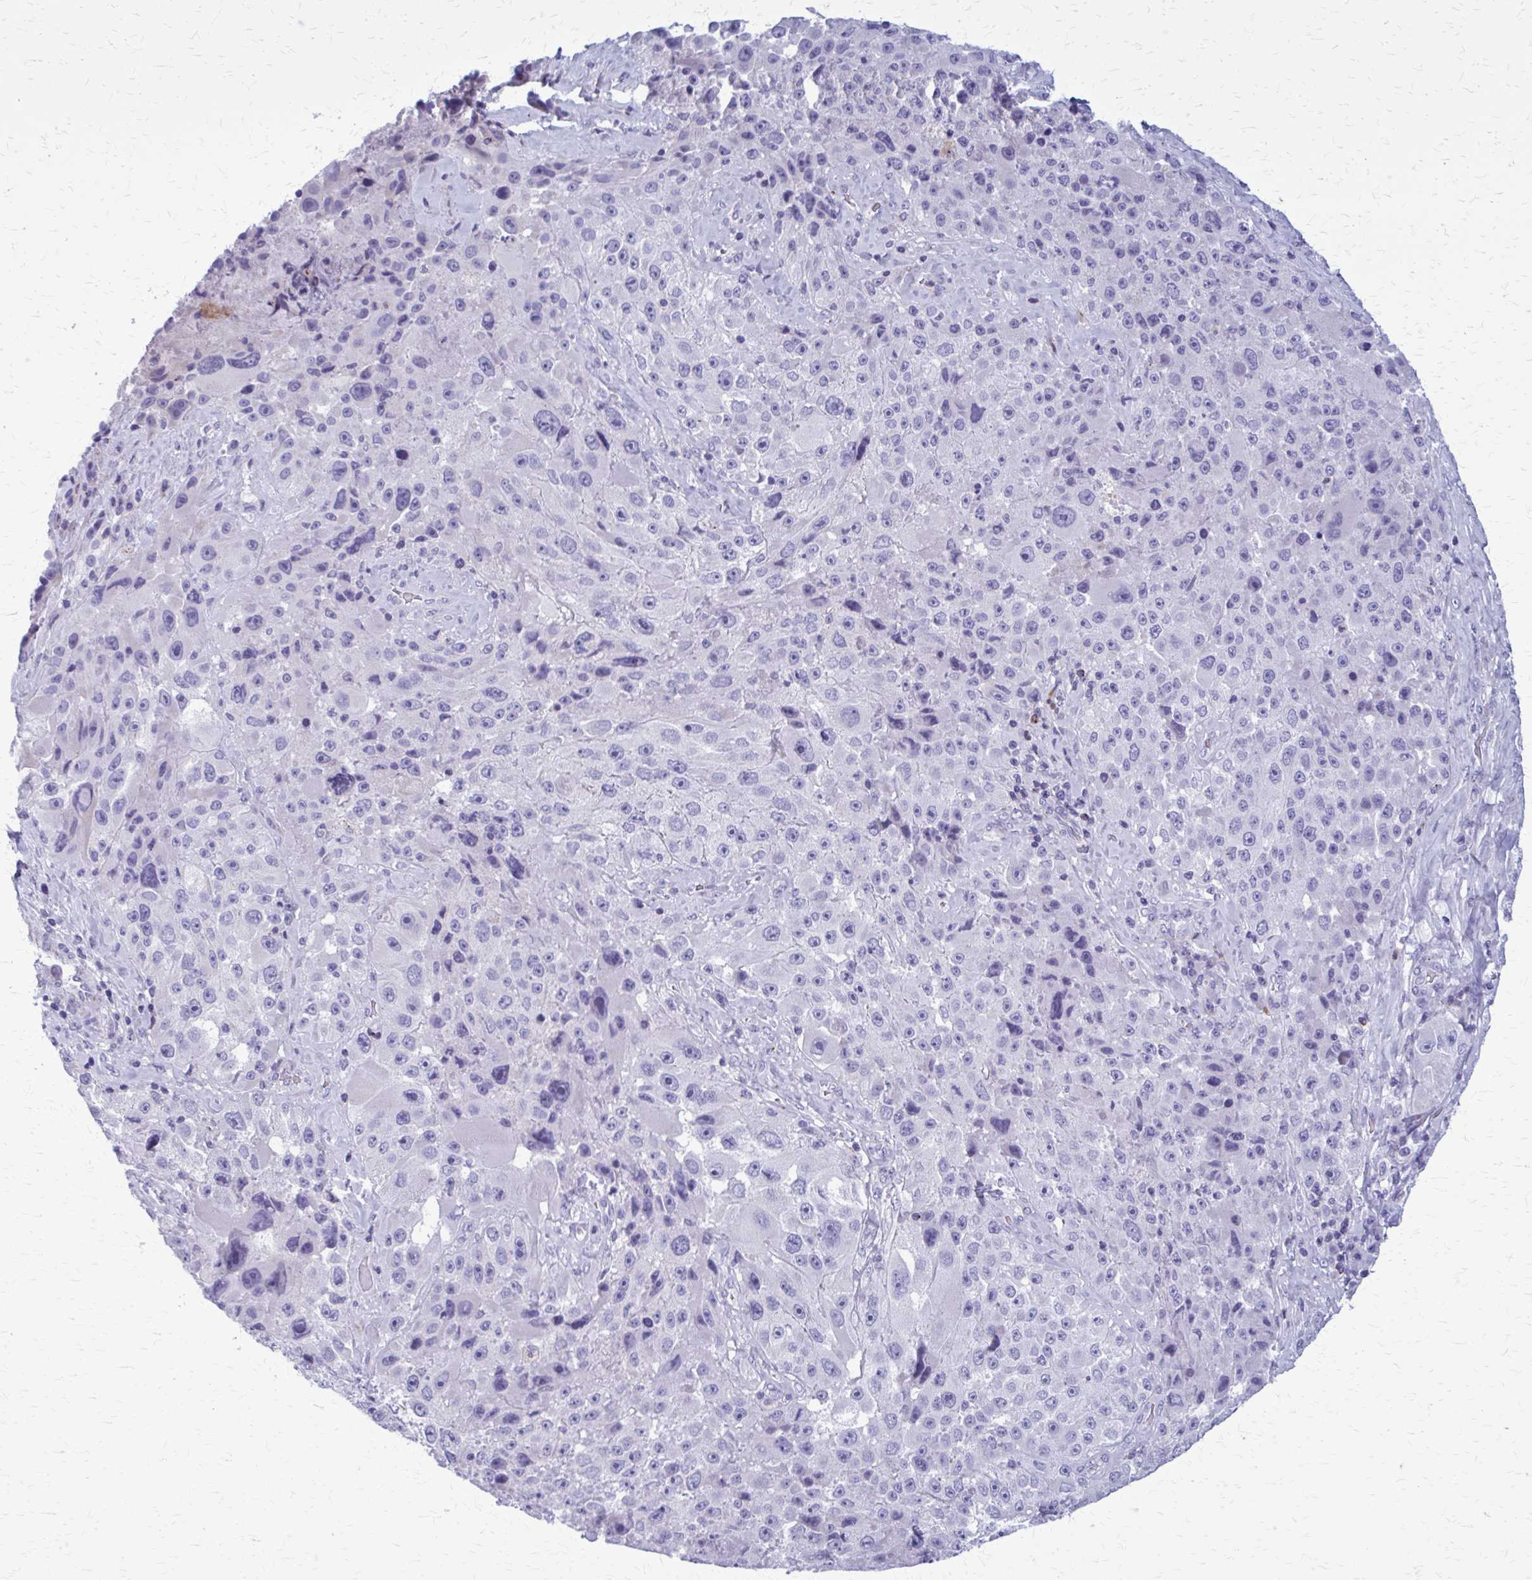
{"staining": {"intensity": "negative", "quantity": "none", "location": "none"}, "tissue": "melanoma", "cell_type": "Tumor cells", "image_type": "cancer", "snomed": [{"axis": "morphology", "description": "Malignant melanoma, Metastatic site"}, {"axis": "topography", "description": "Lymph node"}], "caption": "Immunohistochemistry micrograph of human malignant melanoma (metastatic site) stained for a protein (brown), which reveals no staining in tumor cells.", "gene": "PEDS1", "patient": {"sex": "male", "age": 62}}